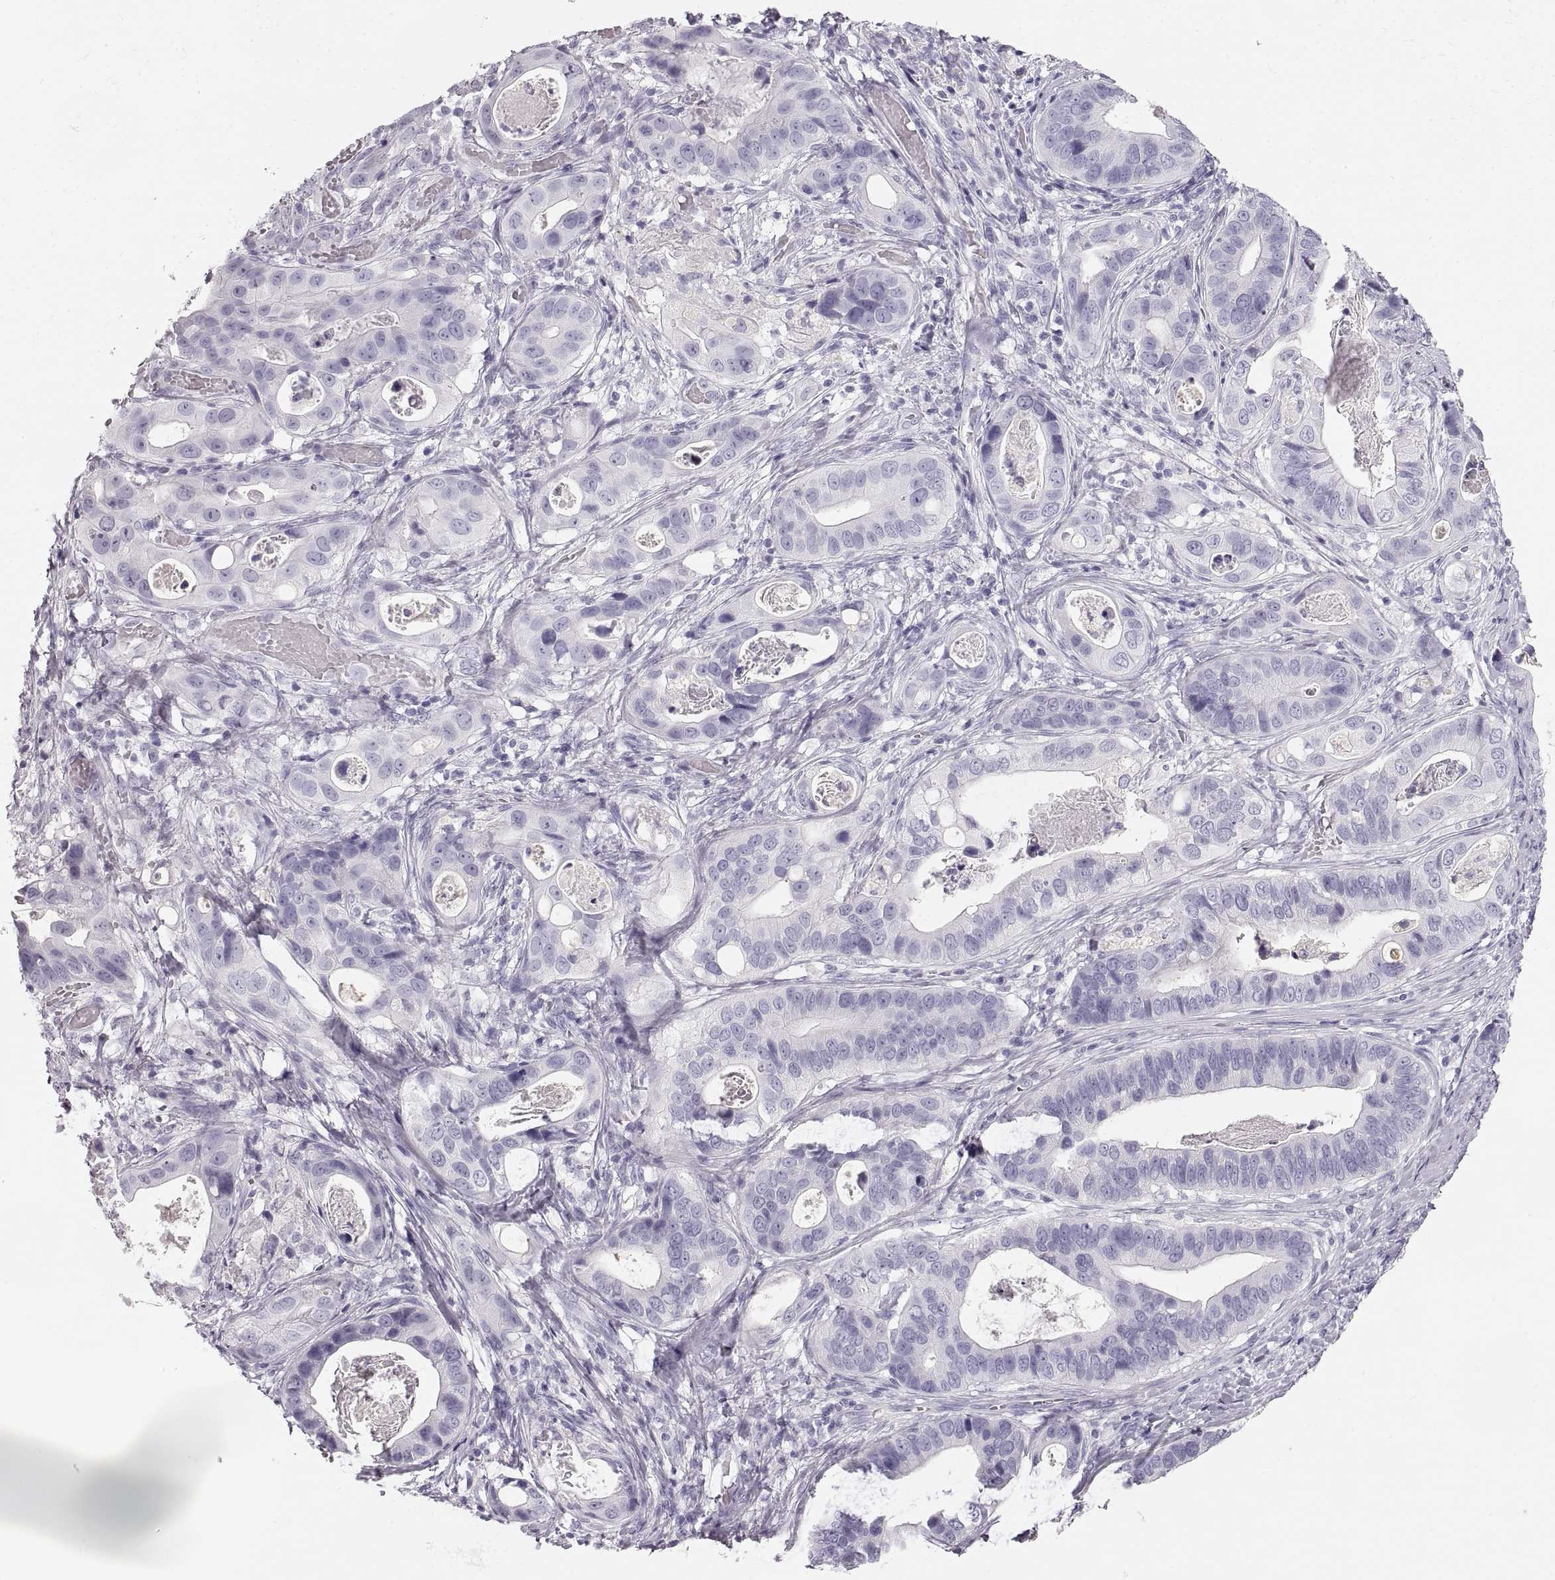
{"staining": {"intensity": "negative", "quantity": "none", "location": "none"}, "tissue": "stomach cancer", "cell_type": "Tumor cells", "image_type": "cancer", "snomed": [{"axis": "morphology", "description": "Adenocarcinoma, NOS"}, {"axis": "topography", "description": "Stomach"}], "caption": "There is no significant expression in tumor cells of stomach adenocarcinoma.", "gene": "CRYAA", "patient": {"sex": "male", "age": 84}}